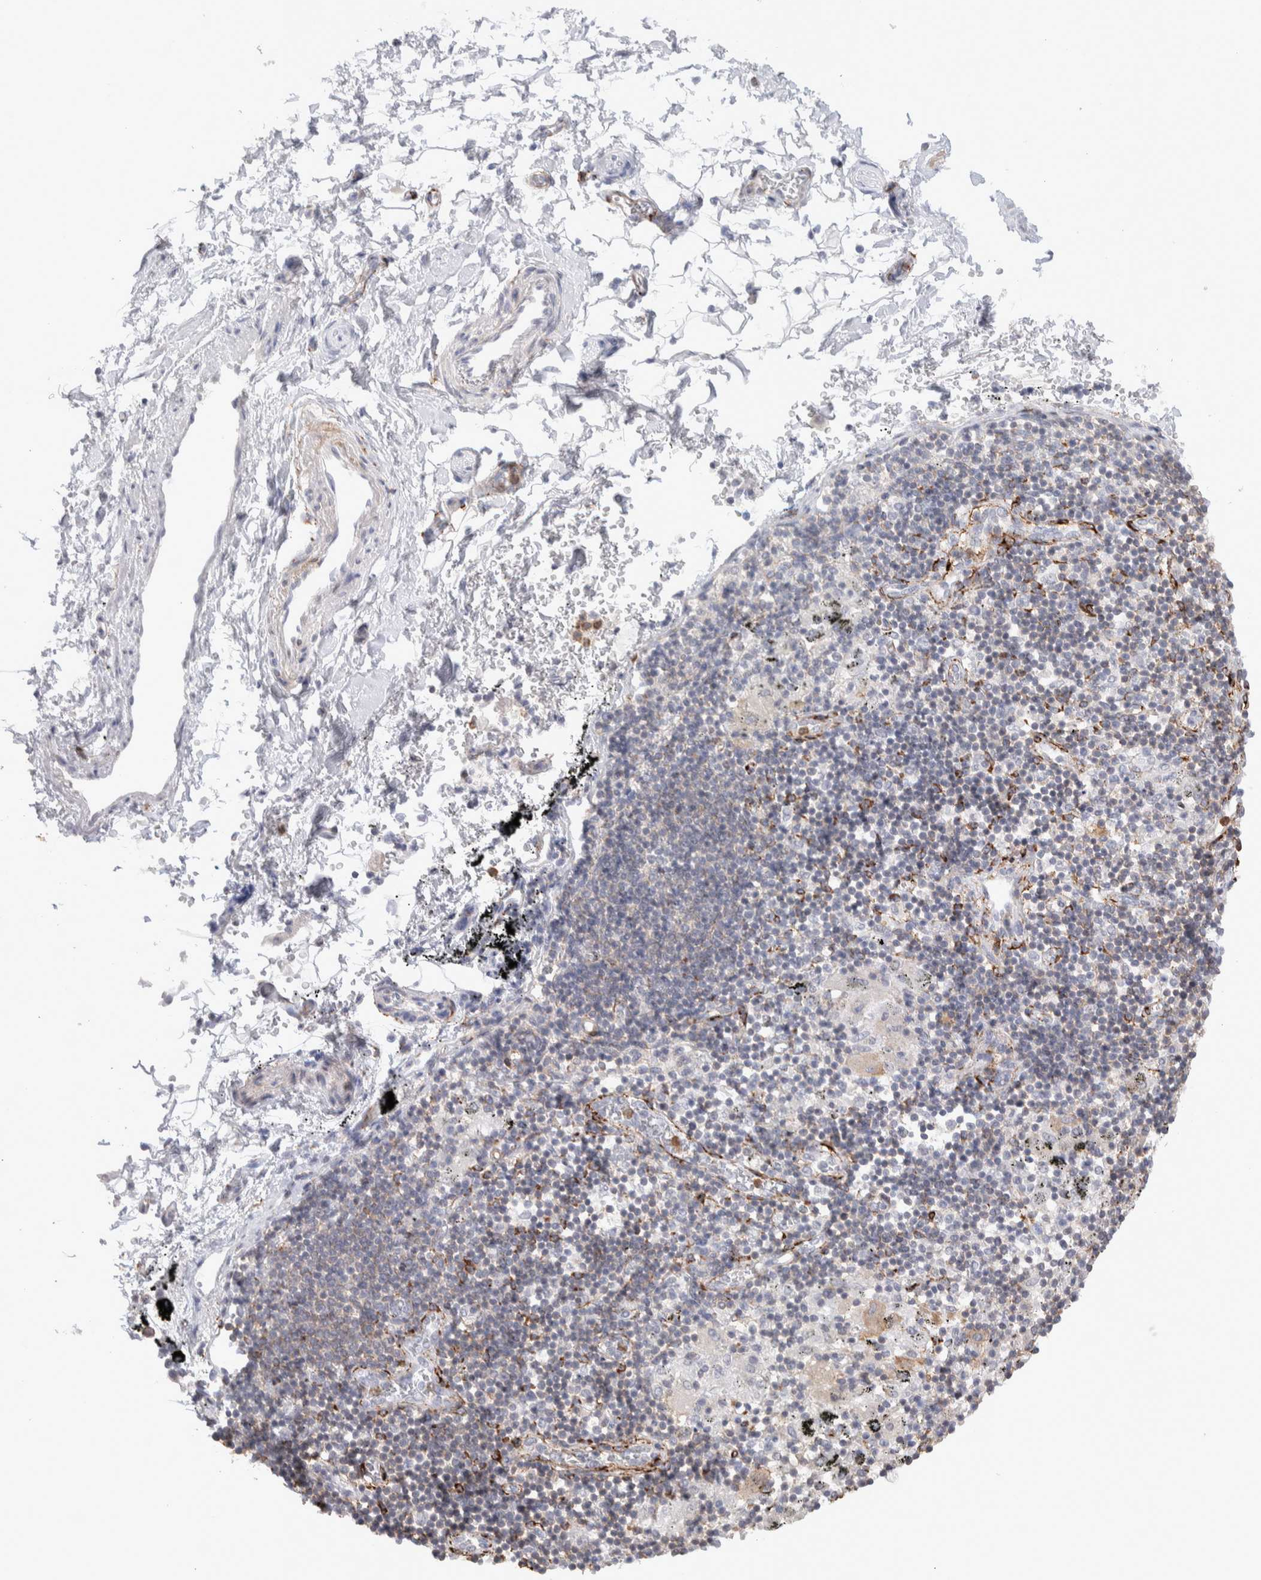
{"staining": {"intensity": "negative", "quantity": "none", "location": "none"}, "tissue": "adipose tissue", "cell_type": "Adipocytes", "image_type": "normal", "snomed": [{"axis": "morphology", "description": "Normal tissue, NOS"}, {"axis": "topography", "description": "Cartilage tissue"}, {"axis": "topography", "description": "Lung"}], "caption": "The immunohistochemistry (IHC) image has no significant positivity in adipocytes of adipose tissue.", "gene": "SEPTIN4", "patient": {"sex": "female", "age": 77}}